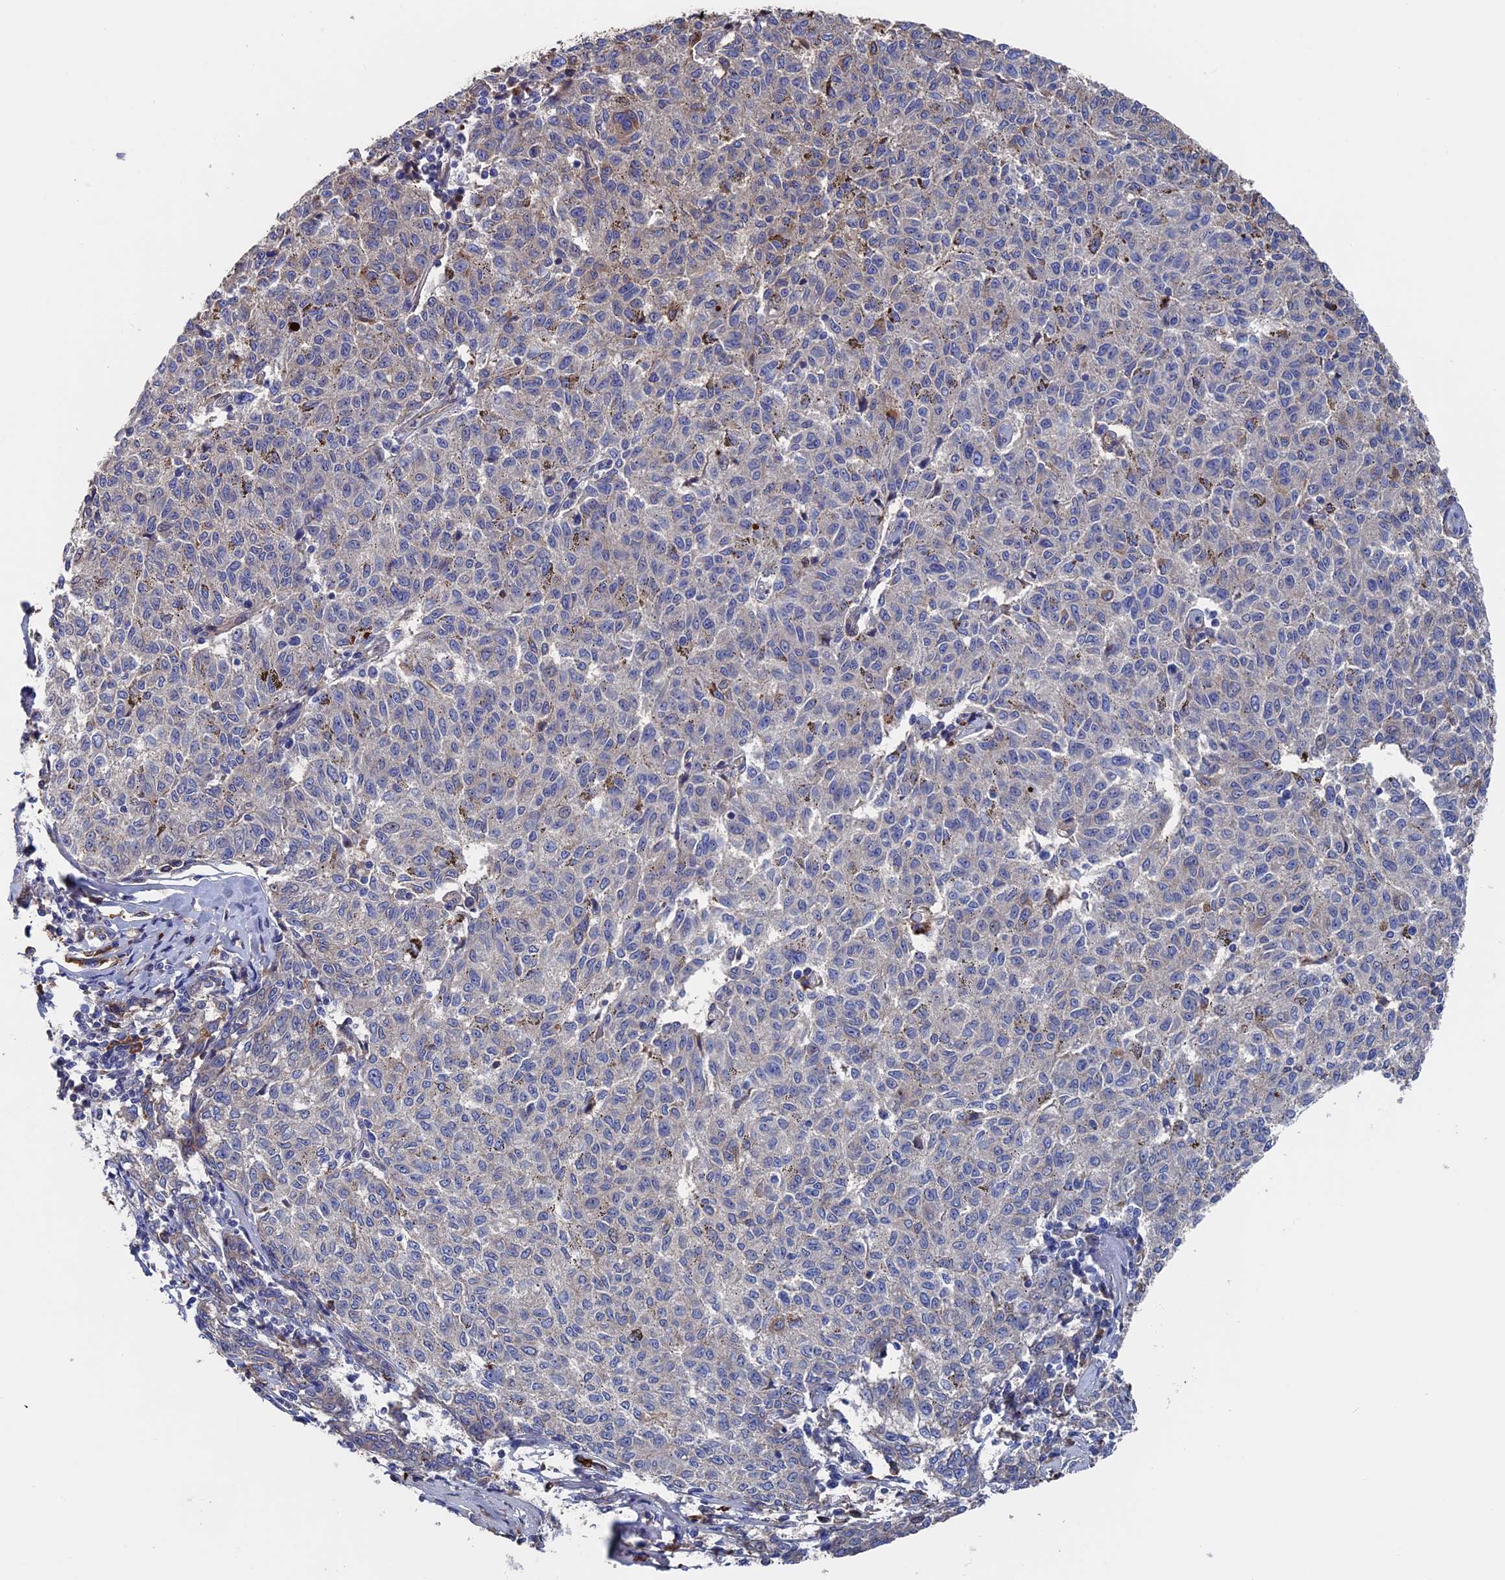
{"staining": {"intensity": "negative", "quantity": "none", "location": "none"}, "tissue": "melanoma", "cell_type": "Tumor cells", "image_type": "cancer", "snomed": [{"axis": "morphology", "description": "Malignant melanoma, NOS"}, {"axis": "topography", "description": "Skin"}], "caption": "Tumor cells show no significant protein expression in malignant melanoma.", "gene": "RPUSD1", "patient": {"sex": "female", "age": 72}}